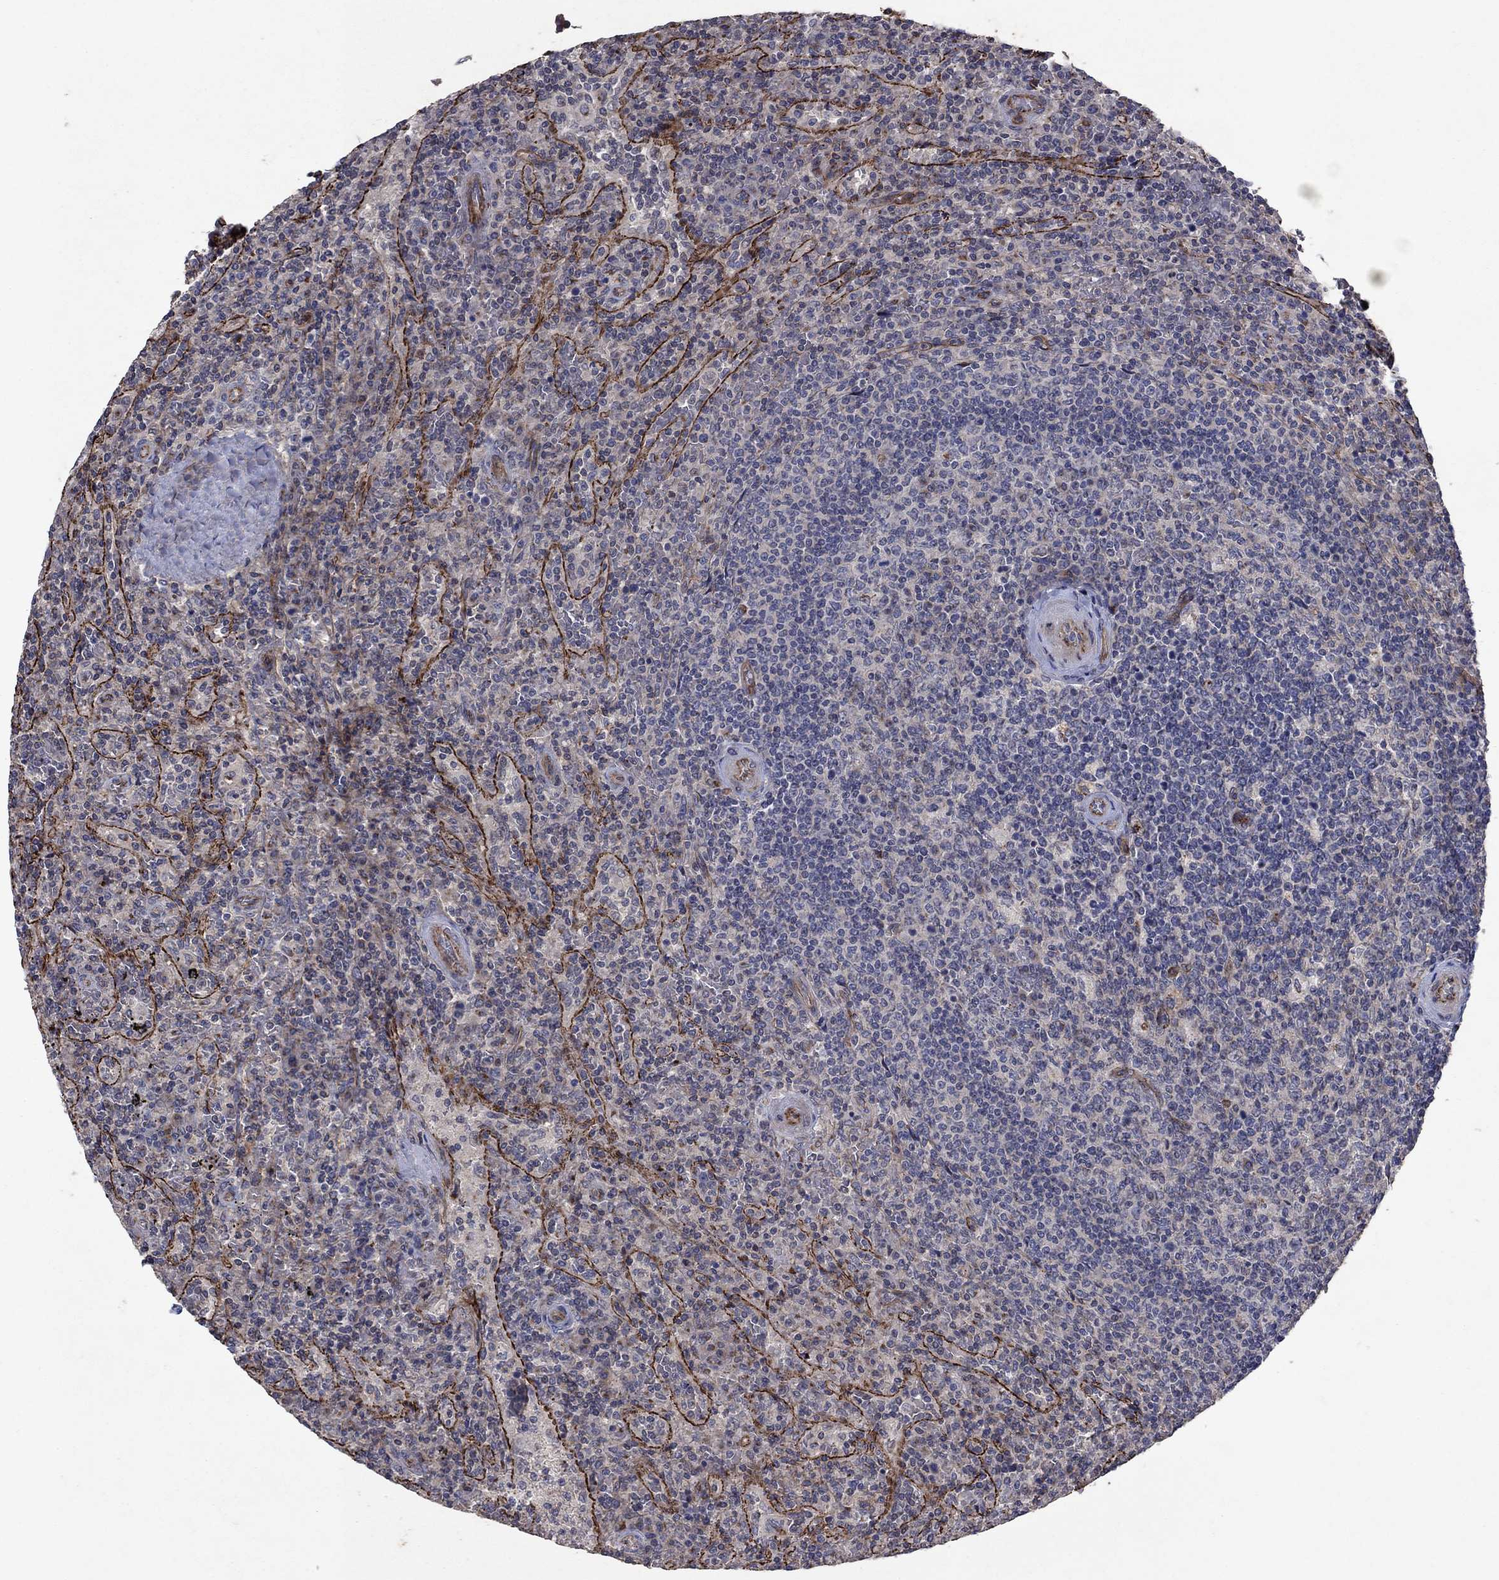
{"staining": {"intensity": "negative", "quantity": "none", "location": "none"}, "tissue": "lymphoma", "cell_type": "Tumor cells", "image_type": "cancer", "snomed": [{"axis": "morphology", "description": "Malignant lymphoma, non-Hodgkin's type, Low grade"}, {"axis": "topography", "description": "Spleen"}], "caption": "Immunohistochemistry micrograph of human lymphoma stained for a protein (brown), which exhibits no expression in tumor cells.", "gene": "FRG1", "patient": {"sex": "male", "age": 62}}